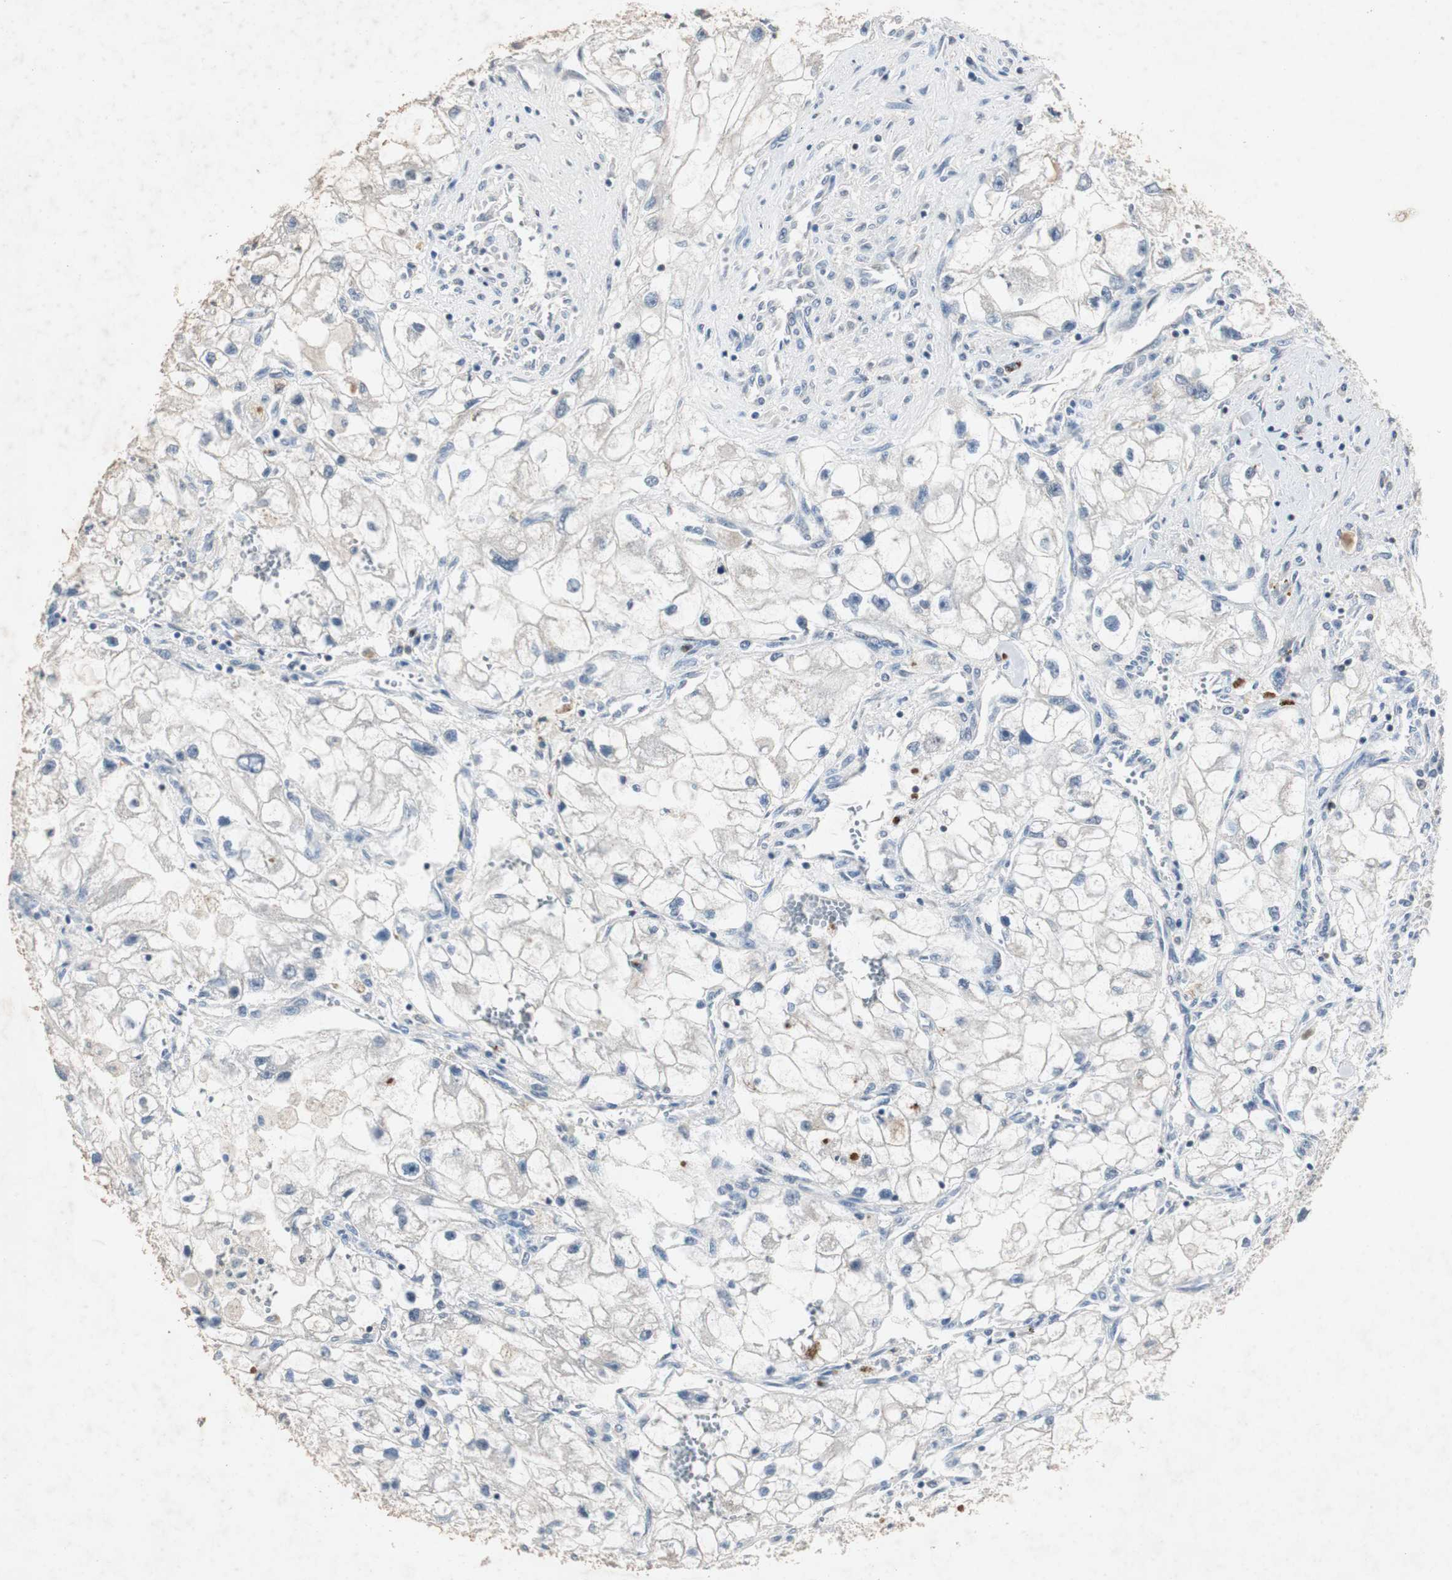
{"staining": {"intensity": "negative", "quantity": "none", "location": "none"}, "tissue": "renal cancer", "cell_type": "Tumor cells", "image_type": "cancer", "snomed": [{"axis": "morphology", "description": "Adenocarcinoma, NOS"}, {"axis": "topography", "description": "Kidney"}], "caption": "Renal cancer was stained to show a protein in brown. There is no significant staining in tumor cells.", "gene": "ADNP2", "patient": {"sex": "female", "age": 70}}